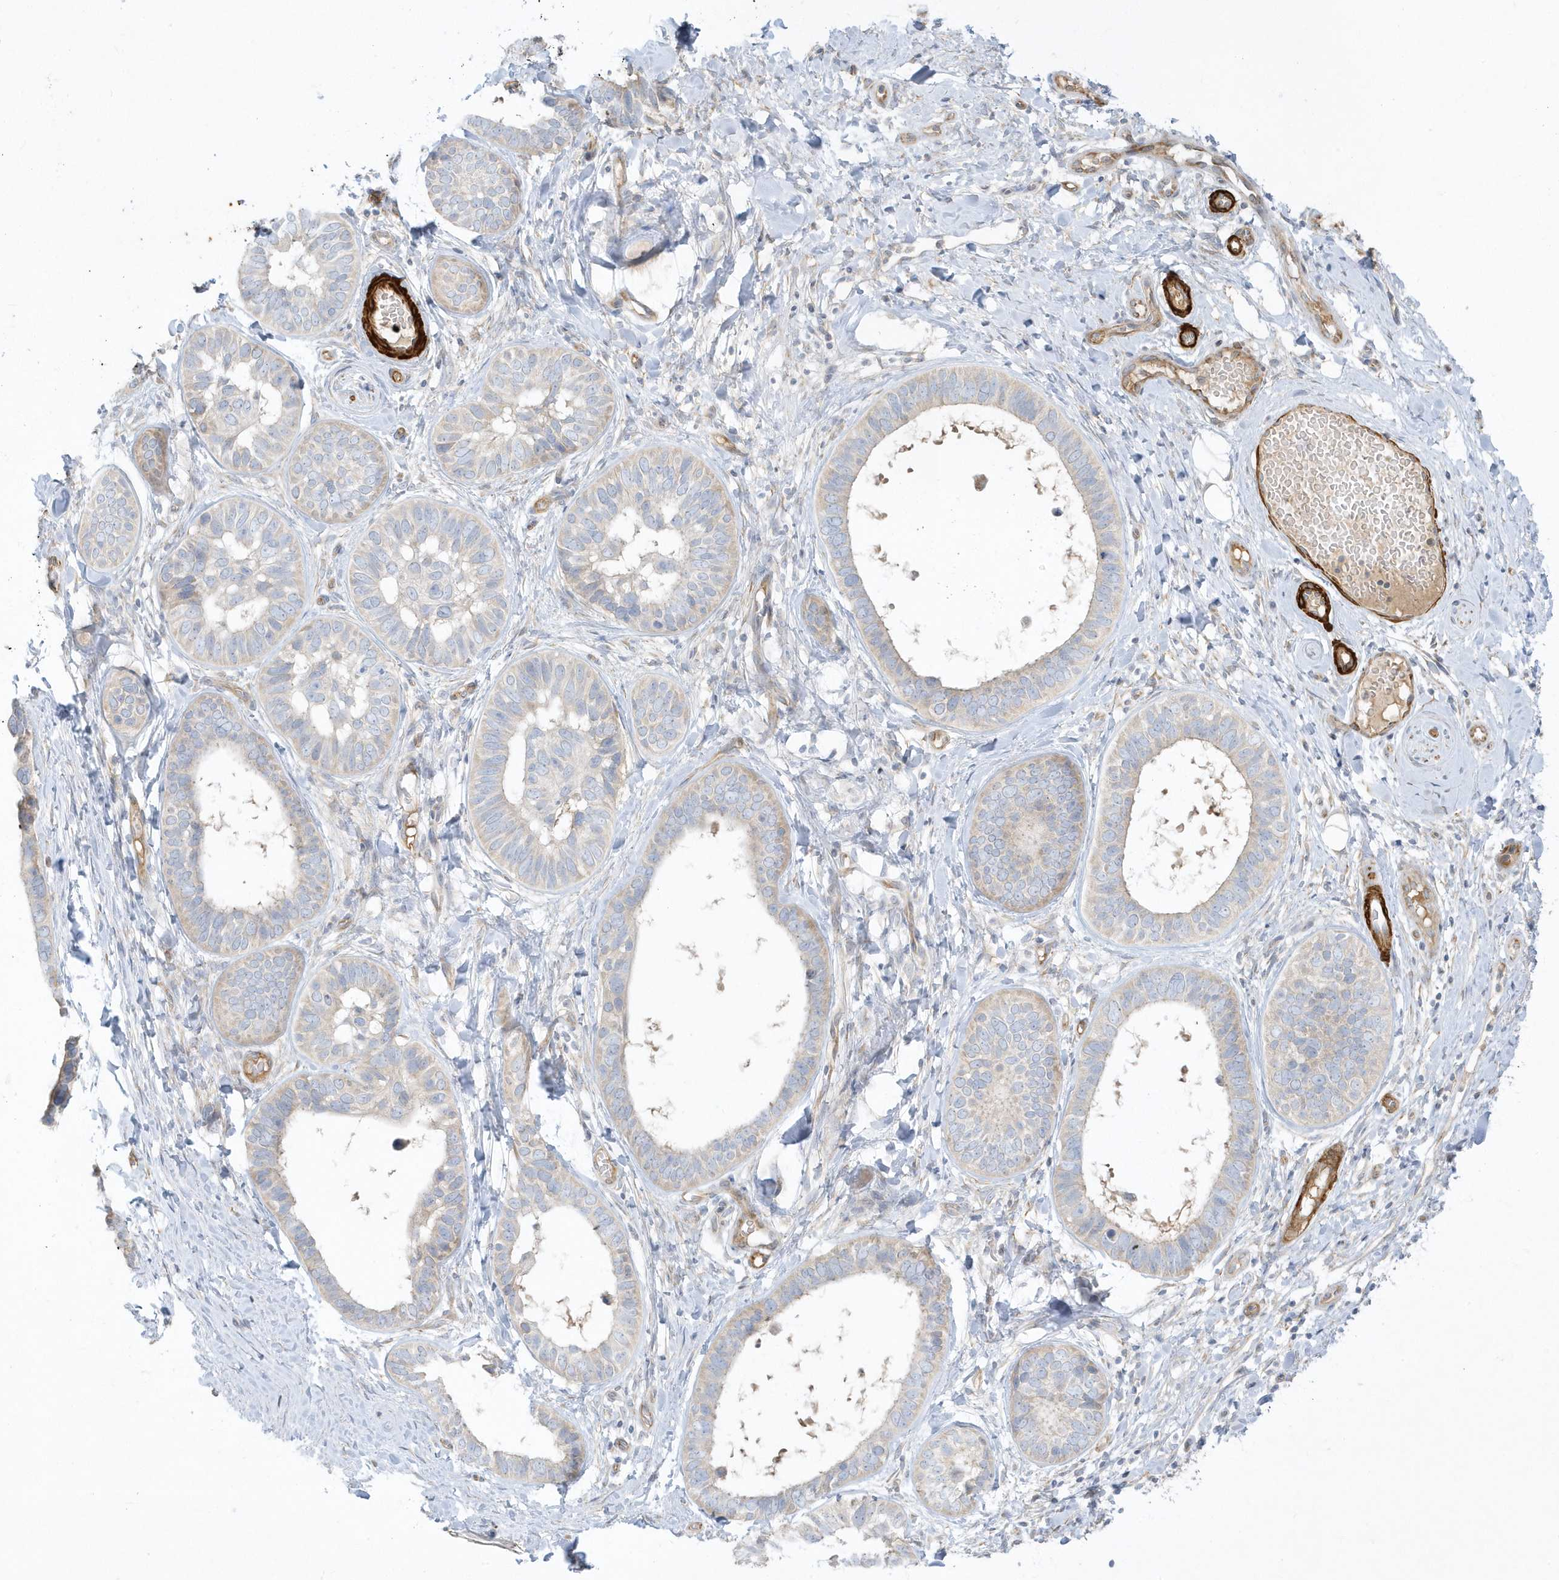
{"staining": {"intensity": "negative", "quantity": "none", "location": "none"}, "tissue": "skin cancer", "cell_type": "Tumor cells", "image_type": "cancer", "snomed": [{"axis": "morphology", "description": "Basal cell carcinoma"}, {"axis": "topography", "description": "Skin"}], "caption": "Skin cancer was stained to show a protein in brown. There is no significant positivity in tumor cells.", "gene": "THADA", "patient": {"sex": "male", "age": 62}}